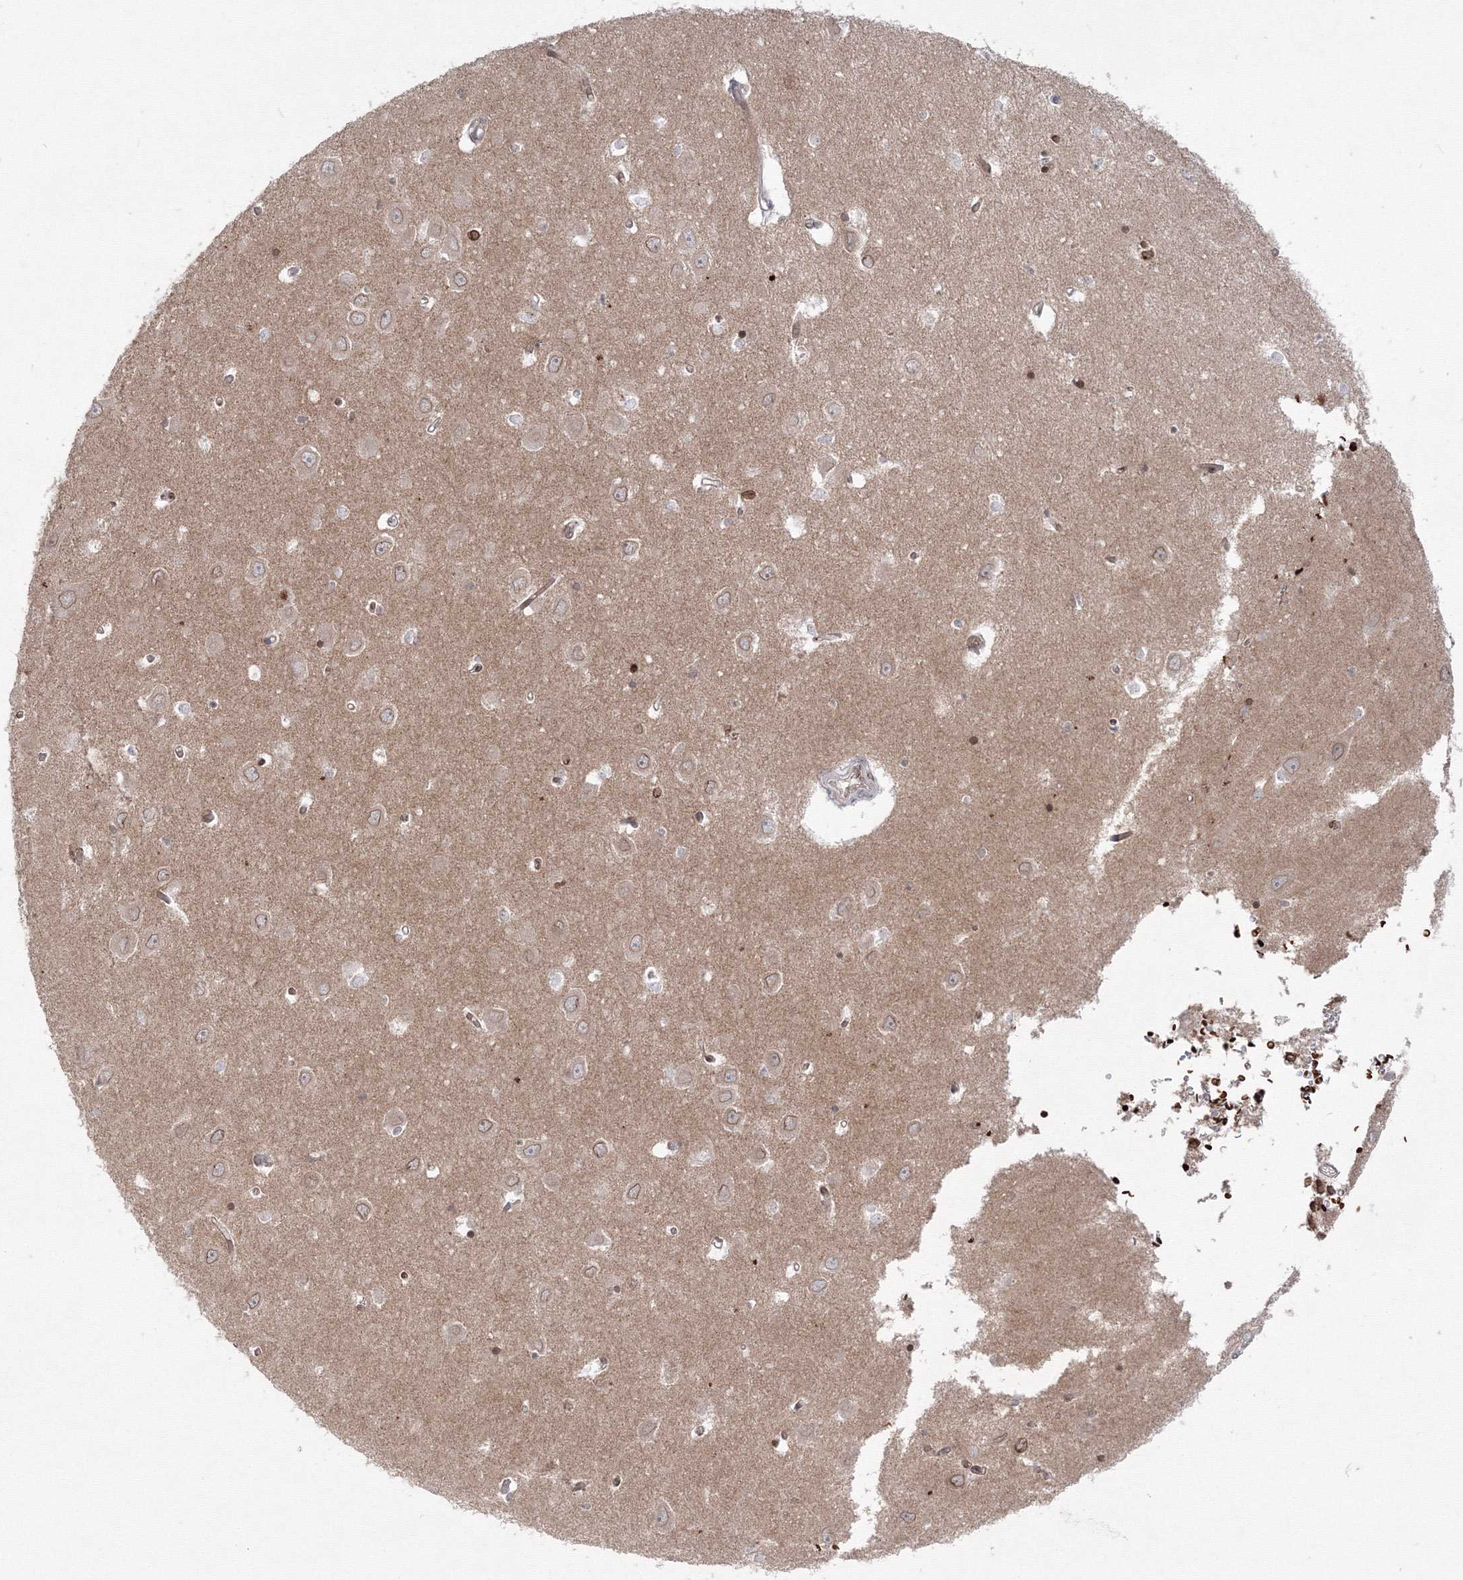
{"staining": {"intensity": "moderate", "quantity": ">75%", "location": "nuclear"}, "tissue": "hippocampus", "cell_type": "Glial cells", "image_type": "normal", "snomed": [{"axis": "morphology", "description": "Normal tissue, NOS"}, {"axis": "topography", "description": "Hippocampus"}], "caption": "The immunohistochemical stain highlights moderate nuclear positivity in glial cells of normal hippocampus. (IHC, brightfield microscopy, high magnification).", "gene": "DNAJB2", "patient": {"sex": "male", "age": 70}}